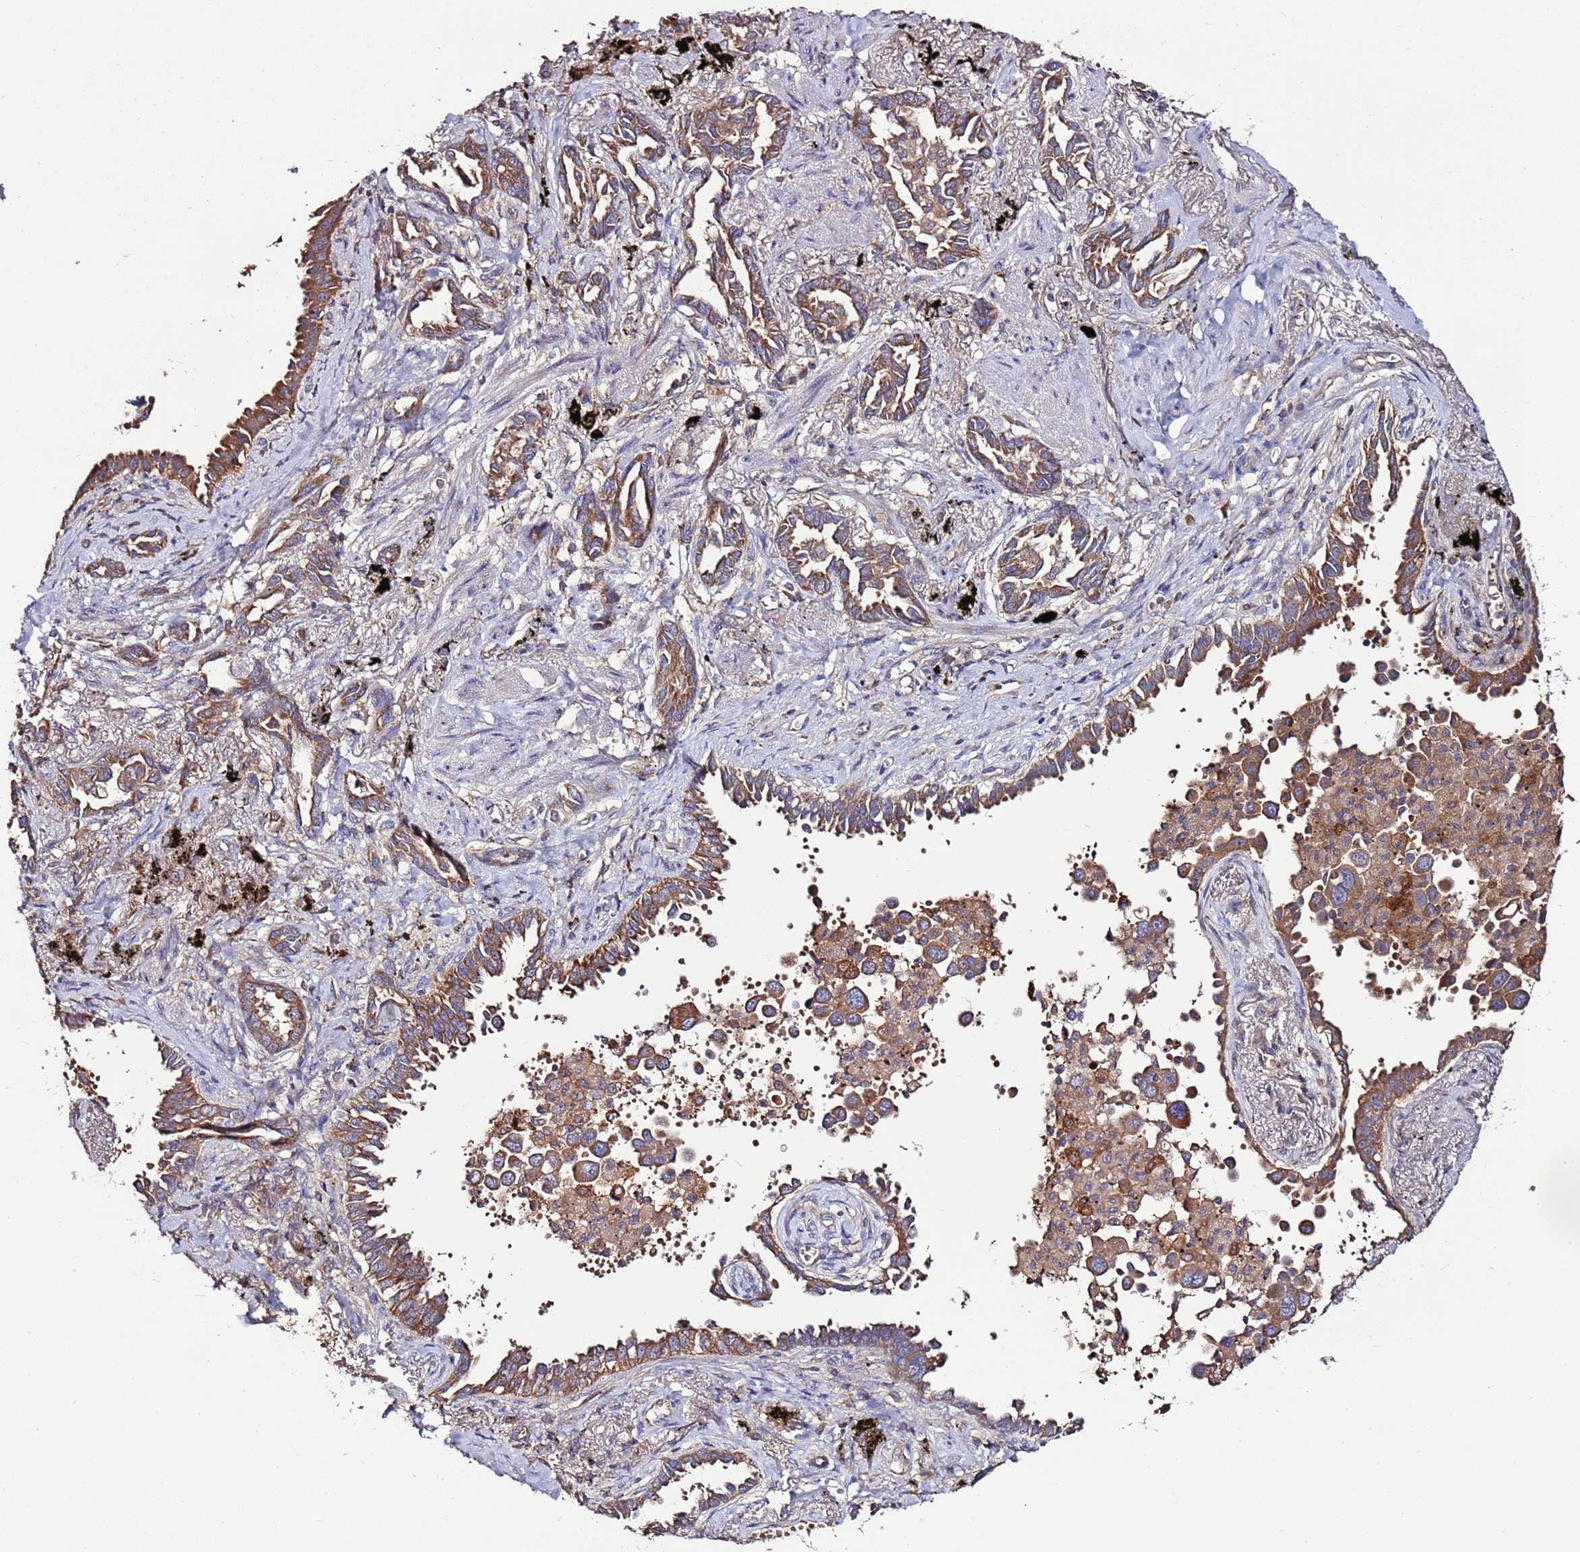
{"staining": {"intensity": "moderate", "quantity": ">75%", "location": "cytoplasmic/membranous"}, "tissue": "lung cancer", "cell_type": "Tumor cells", "image_type": "cancer", "snomed": [{"axis": "morphology", "description": "Adenocarcinoma, NOS"}, {"axis": "topography", "description": "Lung"}], "caption": "Human adenocarcinoma (lung) stained for a protein (brown) demonstrates moderate cytoplasmic/membranous positive staining in approximately >75% of tumor cells.", "gene": "RPS15A", "patient": {"sex": "male", "age": 67}}